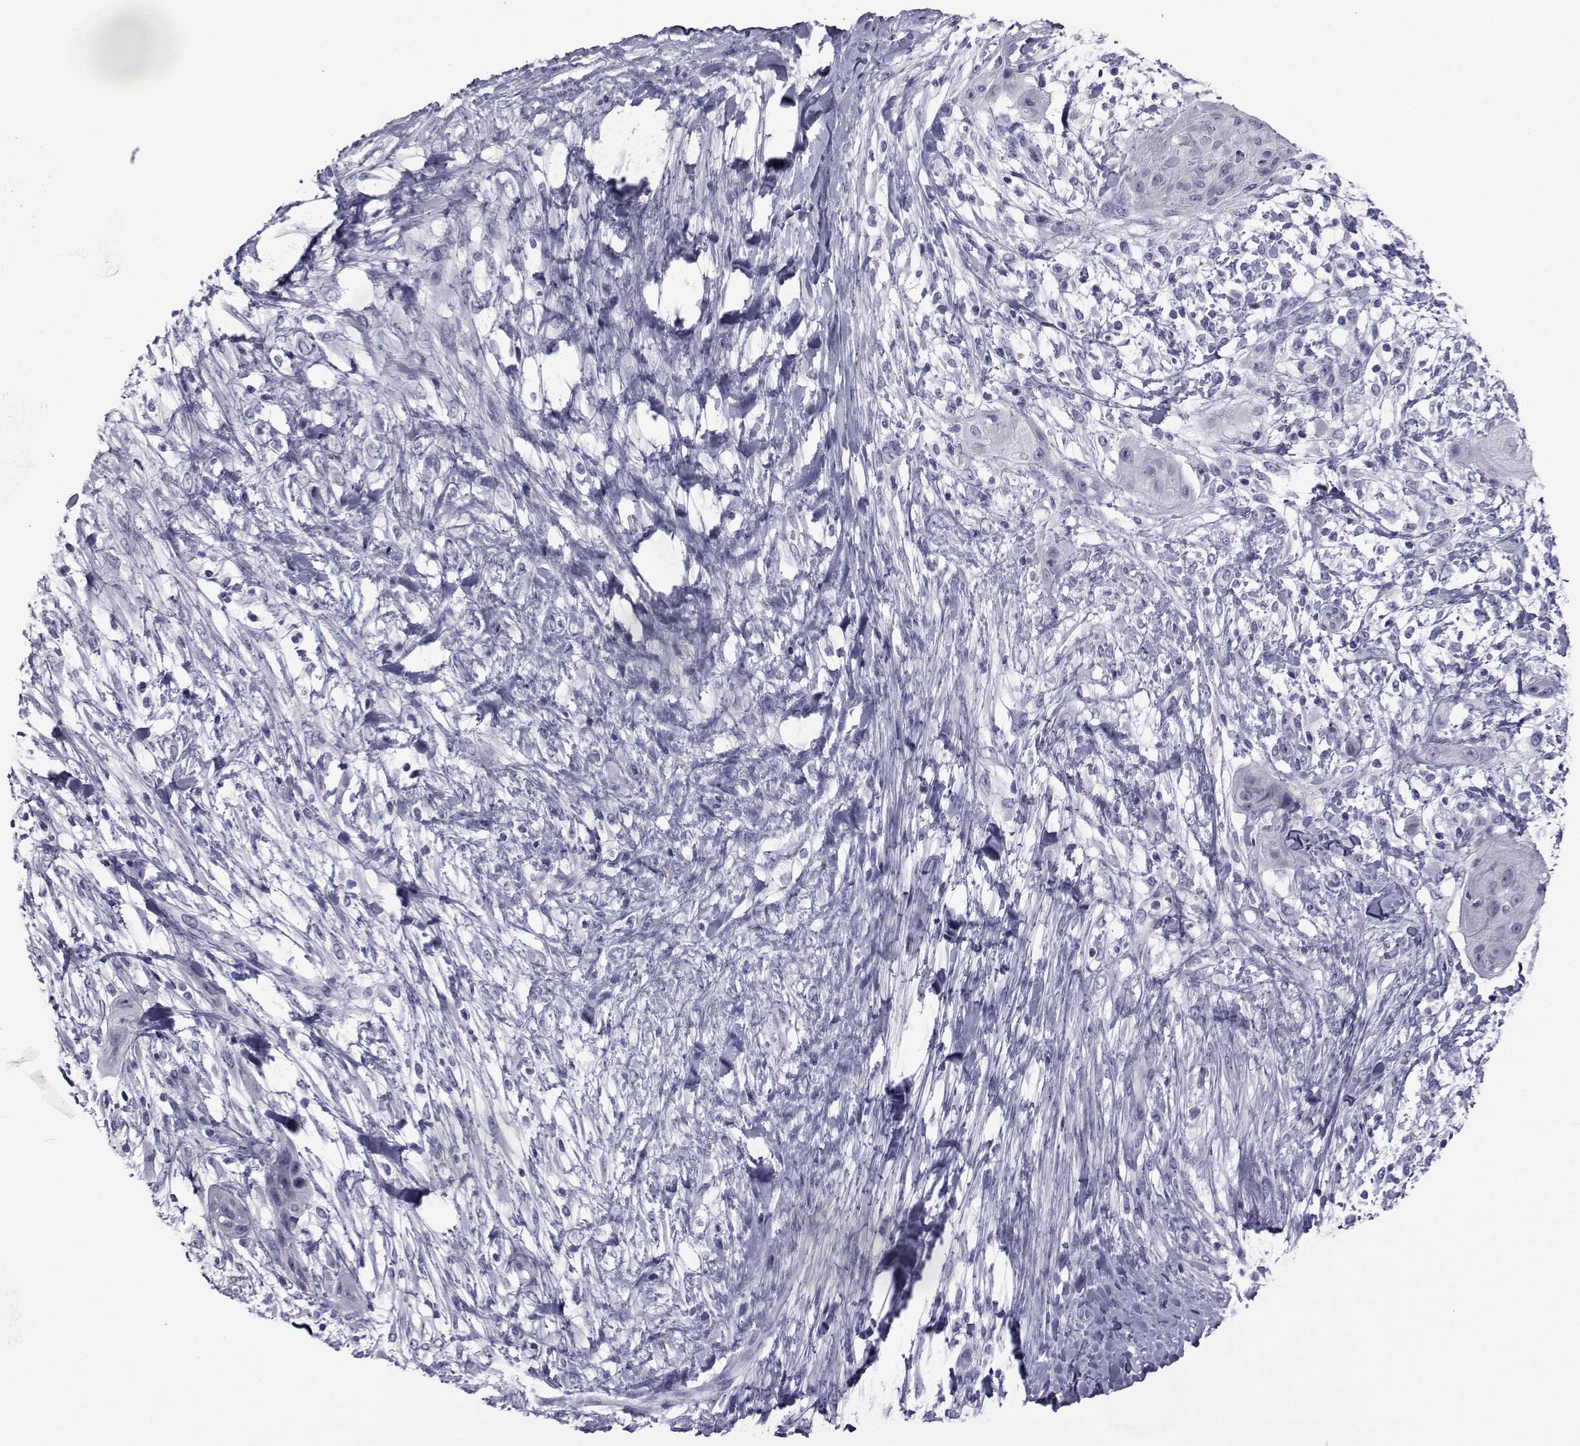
{"staining": {"intensity": "negative", "quantity": "none", "location": "none"}, "tissue": "skin cancer", "cell_type": "Tumor cells", "image_type": "cancer", "snomed": [{"axis": "morphology", "description": "Squamous cell carcinoma, NOS"}, {"axis": "topography", "description": "Skin"}], "caption": "Skin cancer was stained to show a protein in brown. There is no significant staining in tumor cells.", "gene": "PDE6H", "patient": {"sex": "male", "age": 62}}